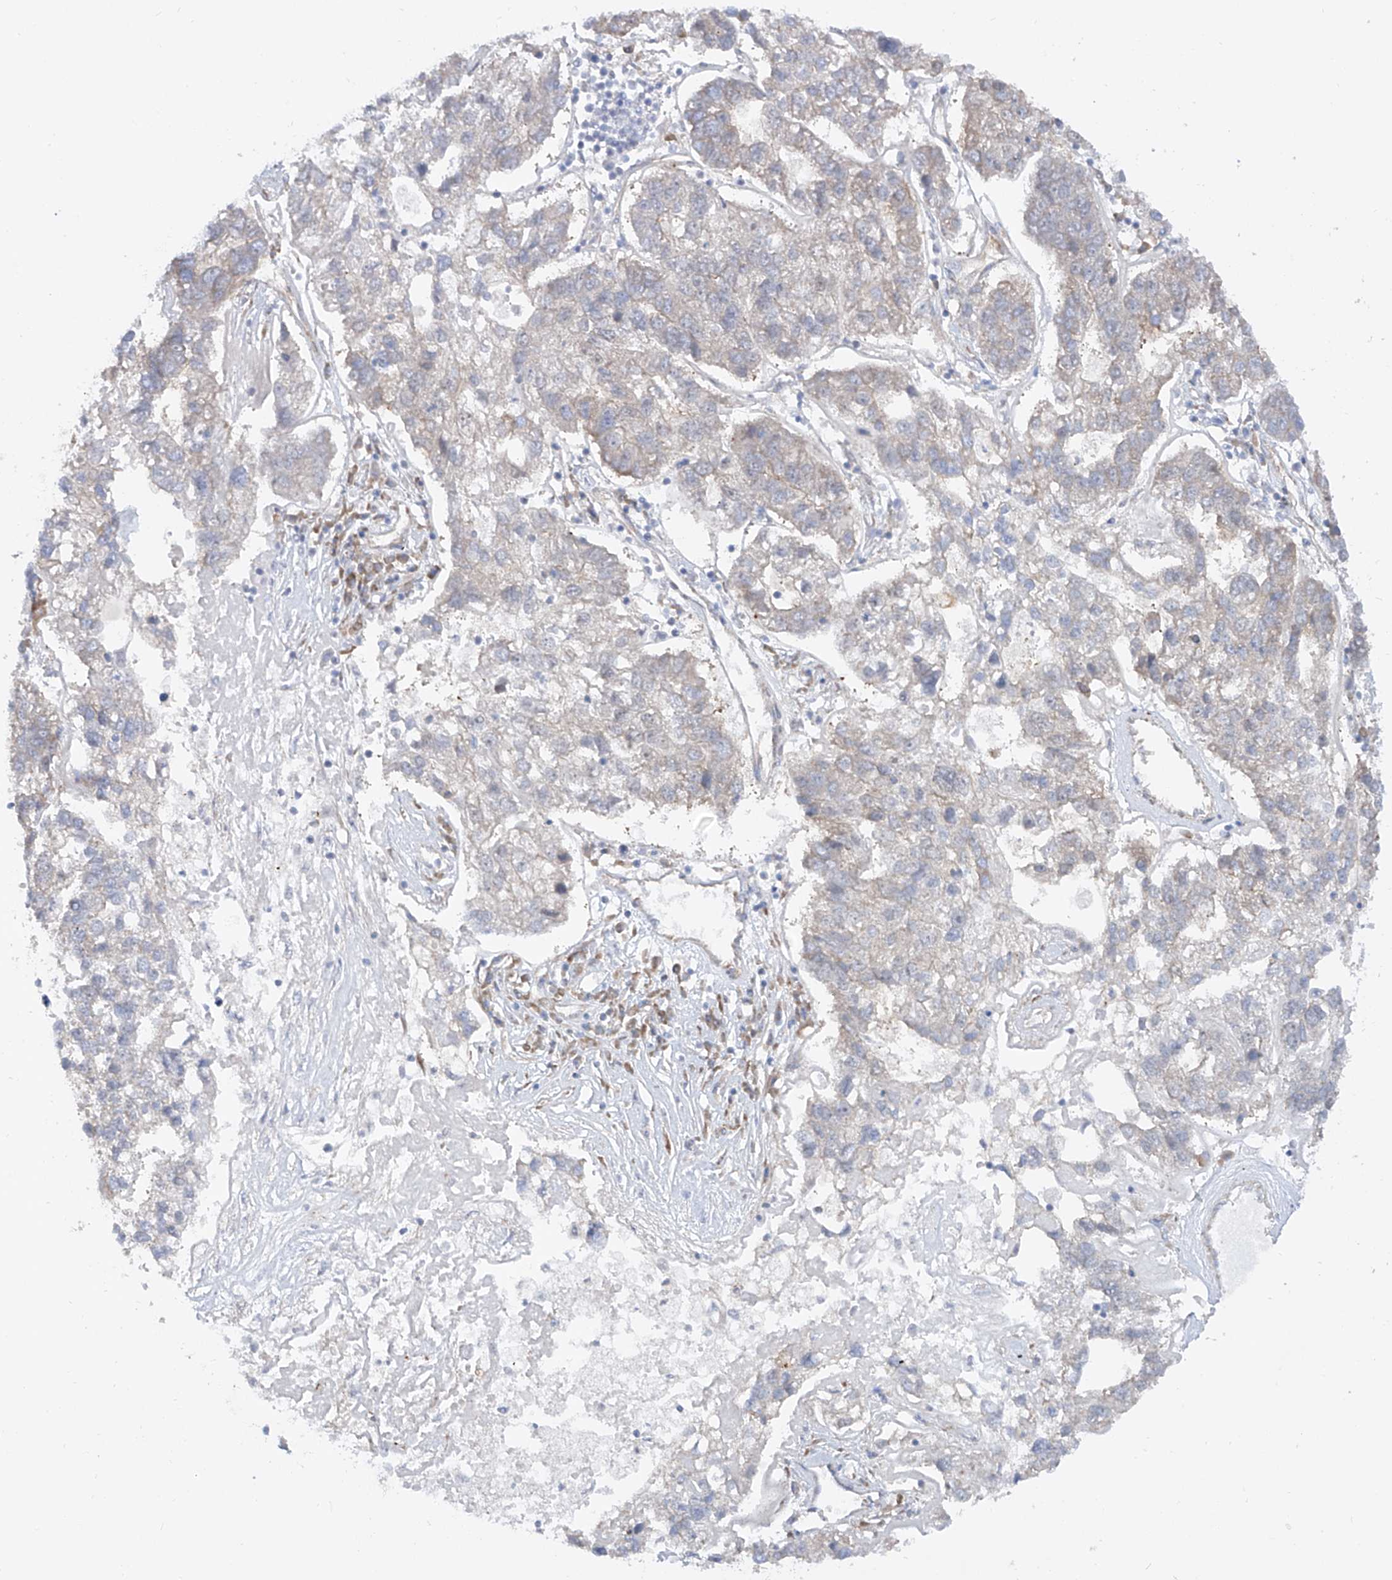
{"staining": {"intensity": "negative", "quantity": "none", "location": "none"}, "tissue": "pancreatic cancer", "cell_type": "Tumor cells", "image_type": "cancer", "snomed": [{"axis": "morphology", "description": "Adenocarcinoma, NOS"}, {"axis": "topography", "description": "Pancreas"}], "caption": "Immunohistochemistry photomicrograph of neoplastic tissue: human adenocarcinoma (pancreatic) stained with DAB (3,3'-diaminobenzidine) exhibits no significant protein staining in tumor cells. The staining was performed using DAB (3,3'-diaminobenzidine) to visualize the protein expression in brown, while the nuclei were stained in blue with hematoxylin (Magnification: 20x).", "gene": "LCA5", "patient": {"sex": "female", "age": 61}}